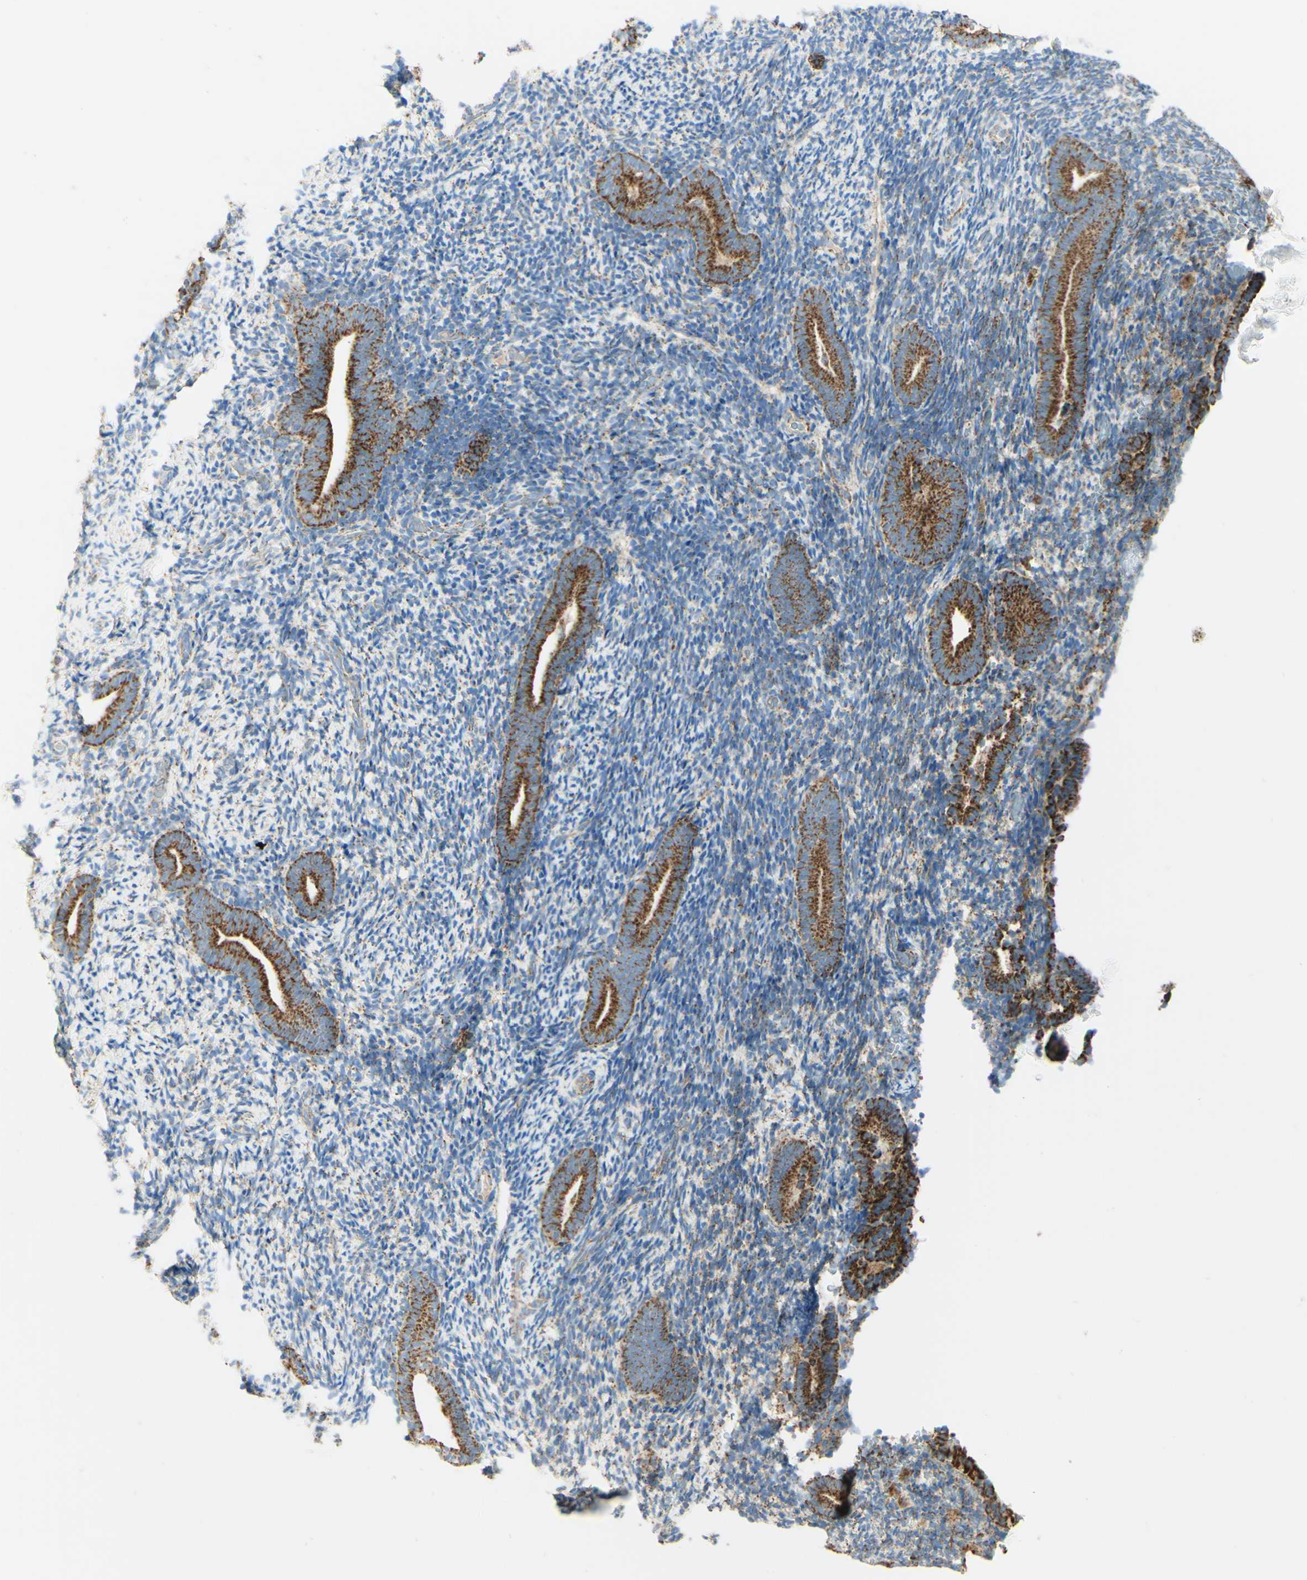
{"staining": {"intensity": "moderate", "quantity": "<25%", "location": "cytoplasmic/membranous"}, "tissue": "endometrium", "cell_type": "Cells in endometrial stroma", "image_type": "normal", "snomed": [{"axis": "morphology", "description": "Normal tissue, NOS"}, {"axis": "topography", "description": "Endometrium"}], "caption": "Endometrium stained for a protein (brown) exhibits moderate cytoplasmic/membranous positive expression in about <25% of cells in endometrial stroma.", "gene": "ARMC10", "patient": {"sex": "female", "age": 51}}